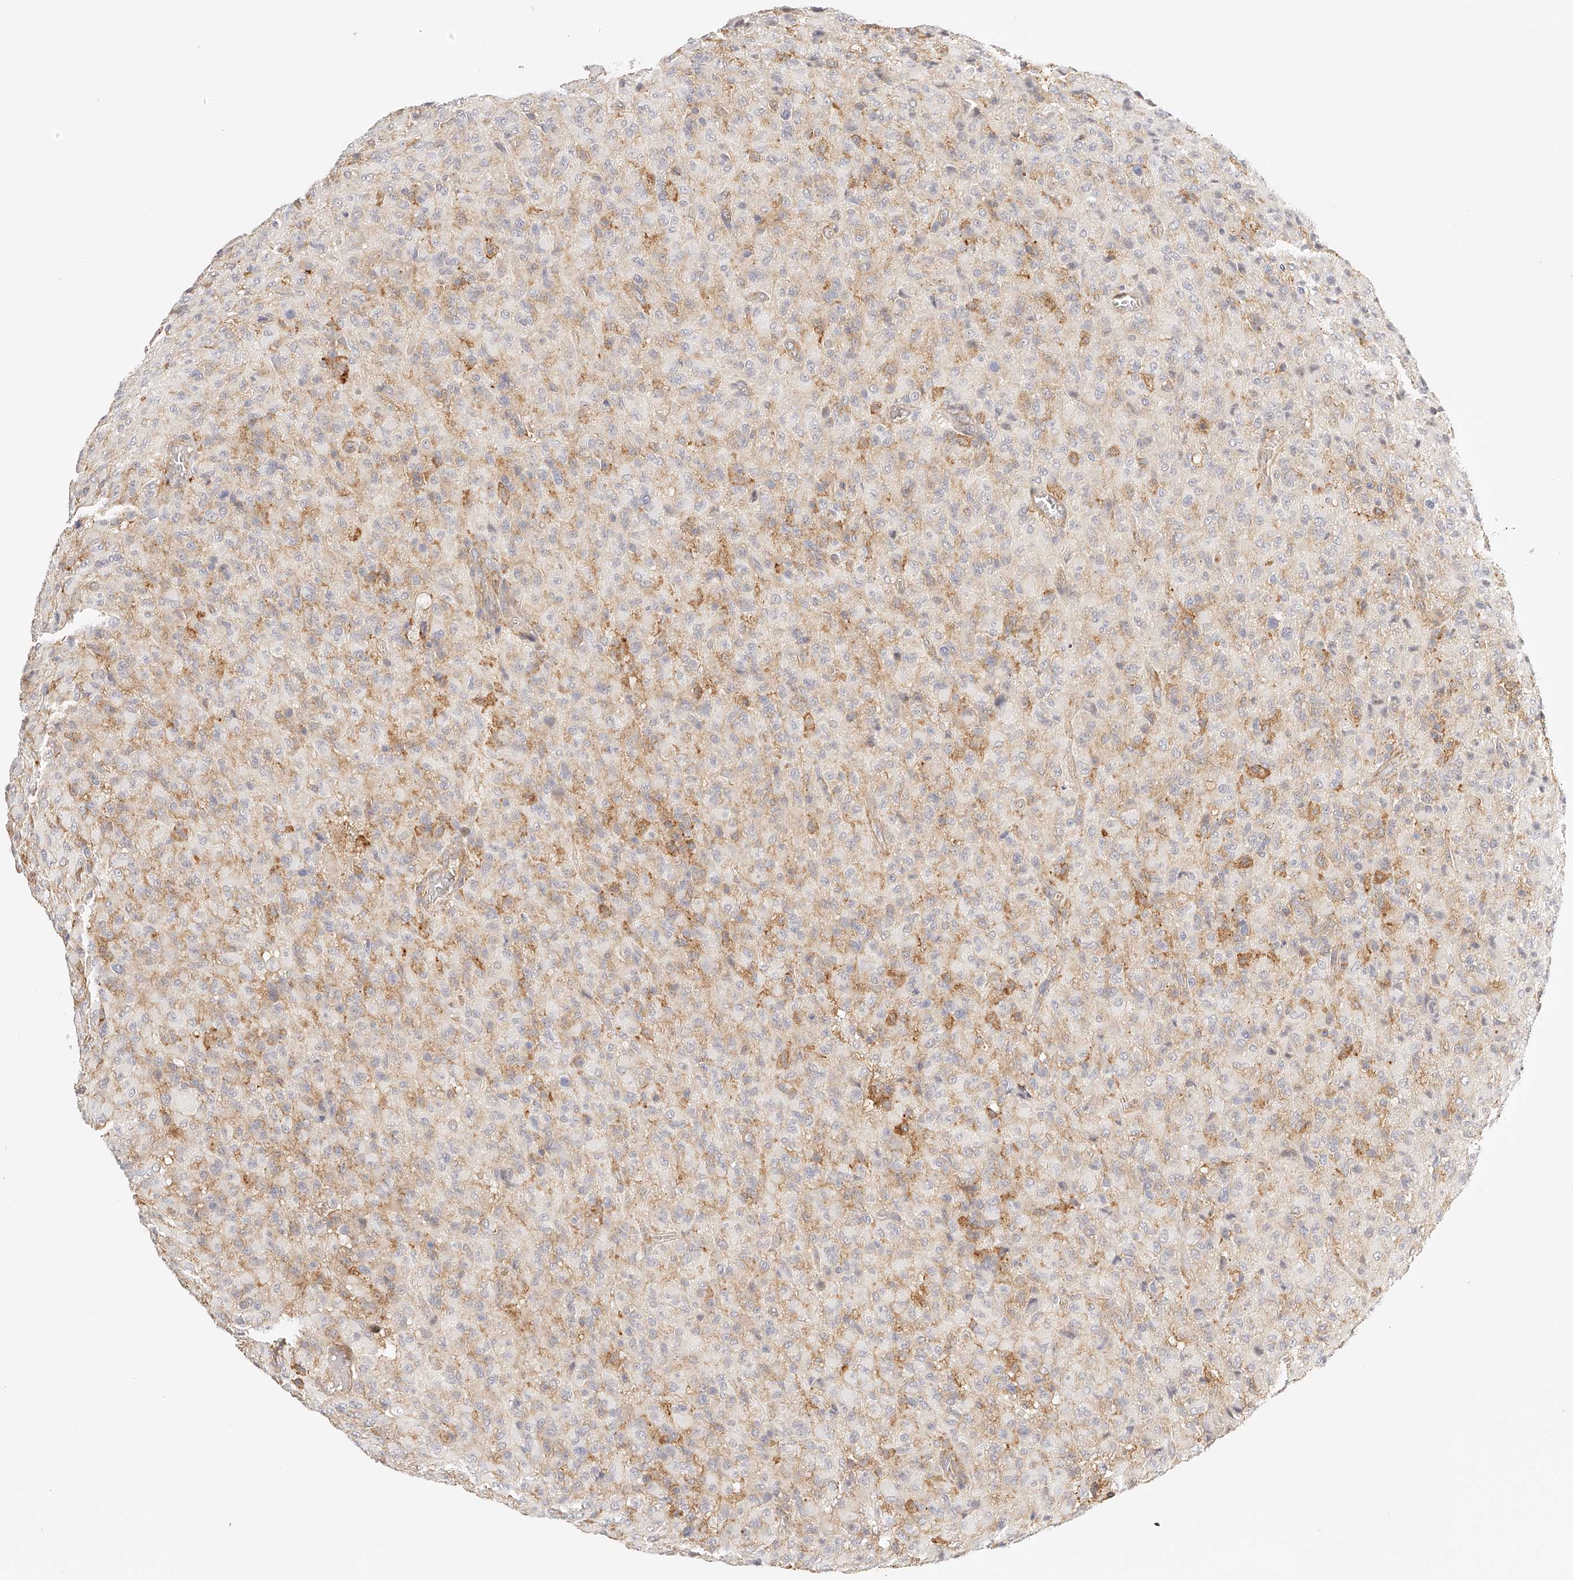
{"staining": {"intensity": "negative", "quantity": "none", "location": "none"}, "tissue": "glioma", "cell_type": "Tumor cells", "image_type": "cancer", "snomed": [{"axis": "morphology", "description": "Glioma, malignant, High grade"}, {"axis": "topography", "description": "Brain"}], "caption": "Immunohistochemical staining of glioma exhibits no significant positivity in tumor cells.", "gene": "SYNC", "patient": {"sex": "female", "age": 57}}